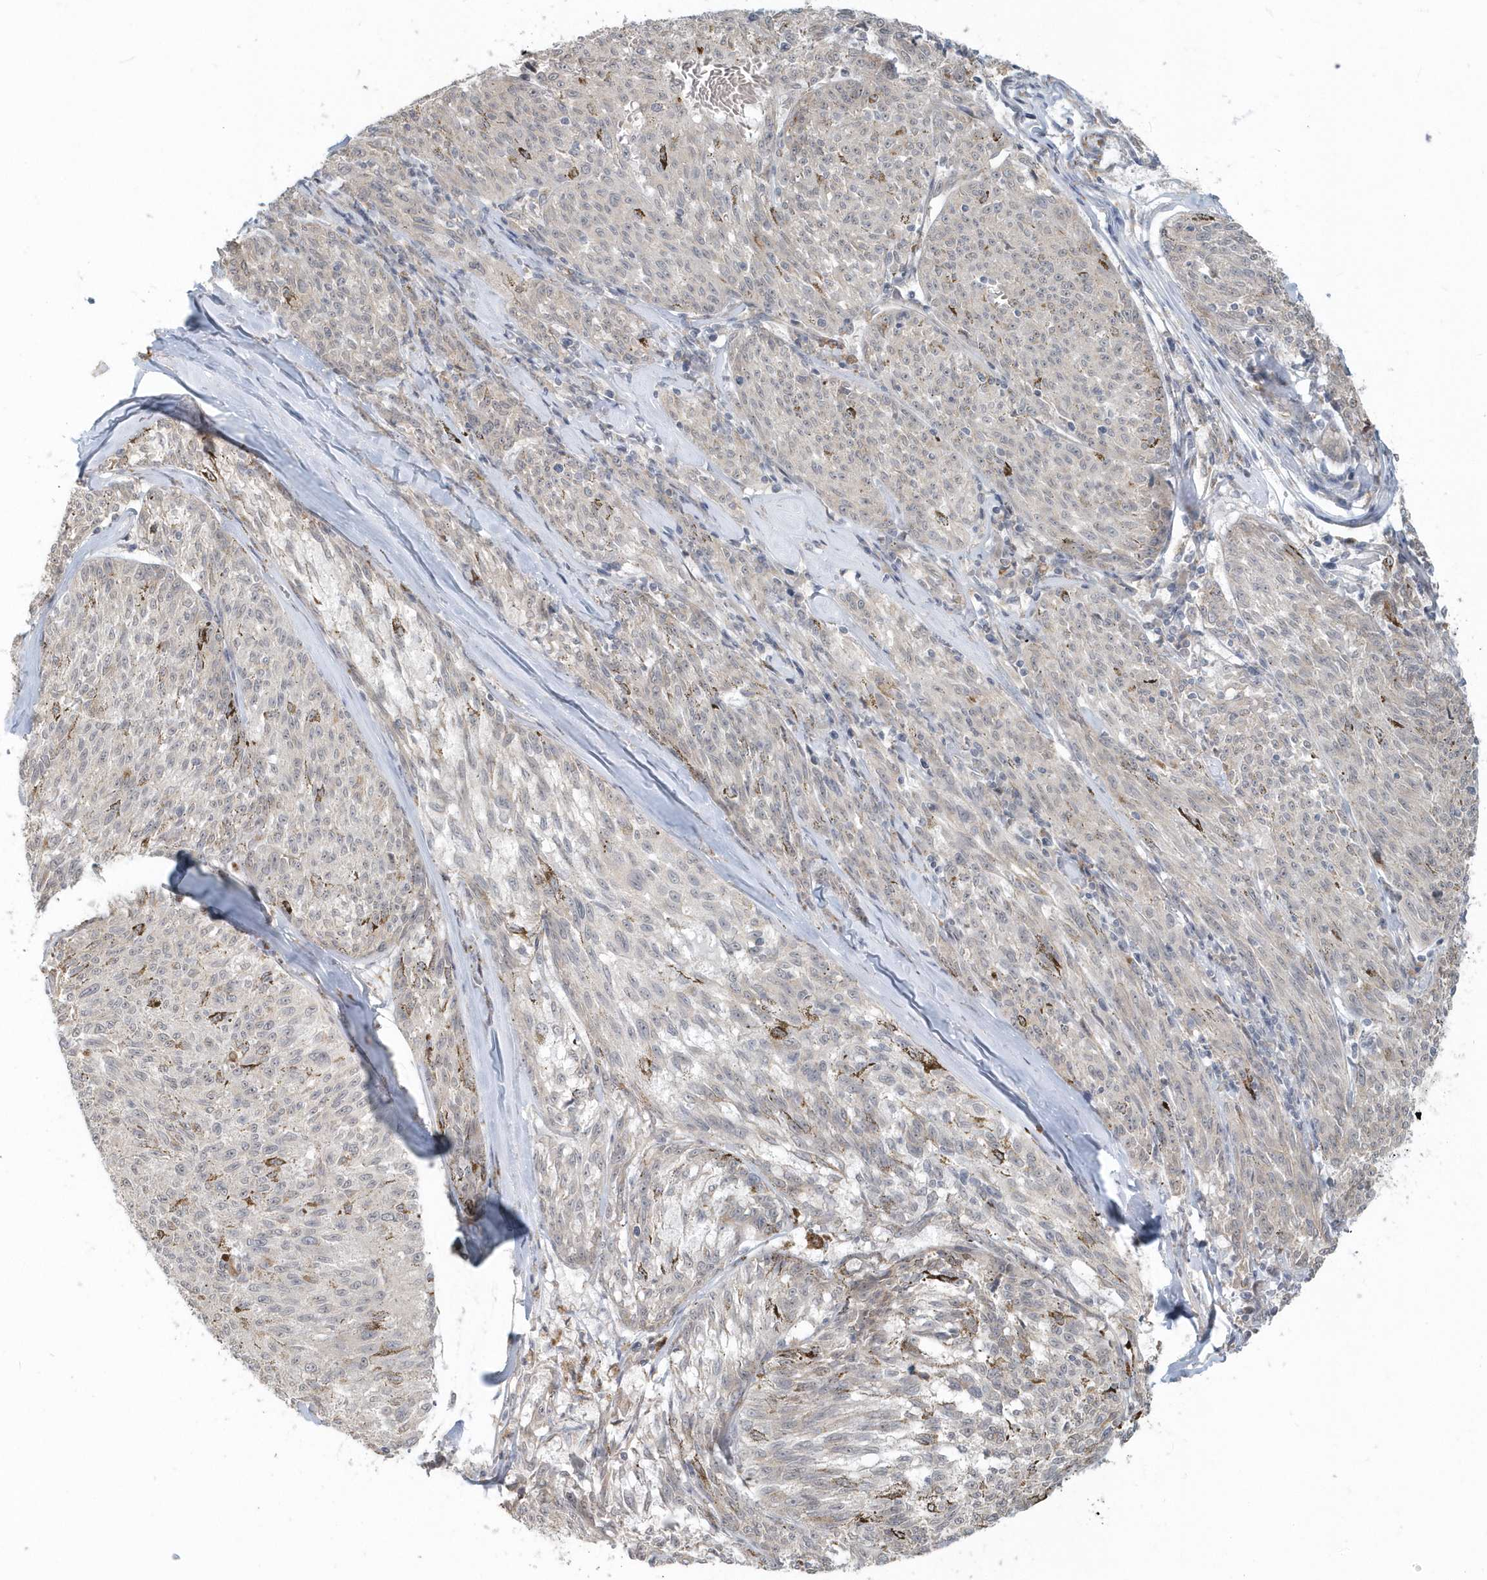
{"staining": {"intensity": "negative", "quantity": "none", "location": "none"}, "tissue": "melanoma", "cell_type": "Tumor cells", "image_type": "cancer", "snomed": [{"axis": "morphology", "description": "Malignant melanoma, NOS"}, {"axis": "topography", "description": "Skin"}], "caption": "This is a photomicrograph of IHC staining of malignant melanoma, which shows no expression in tumor cells.", "gene": "NAPB", "patient": {"sex": "female", "age": 72}}